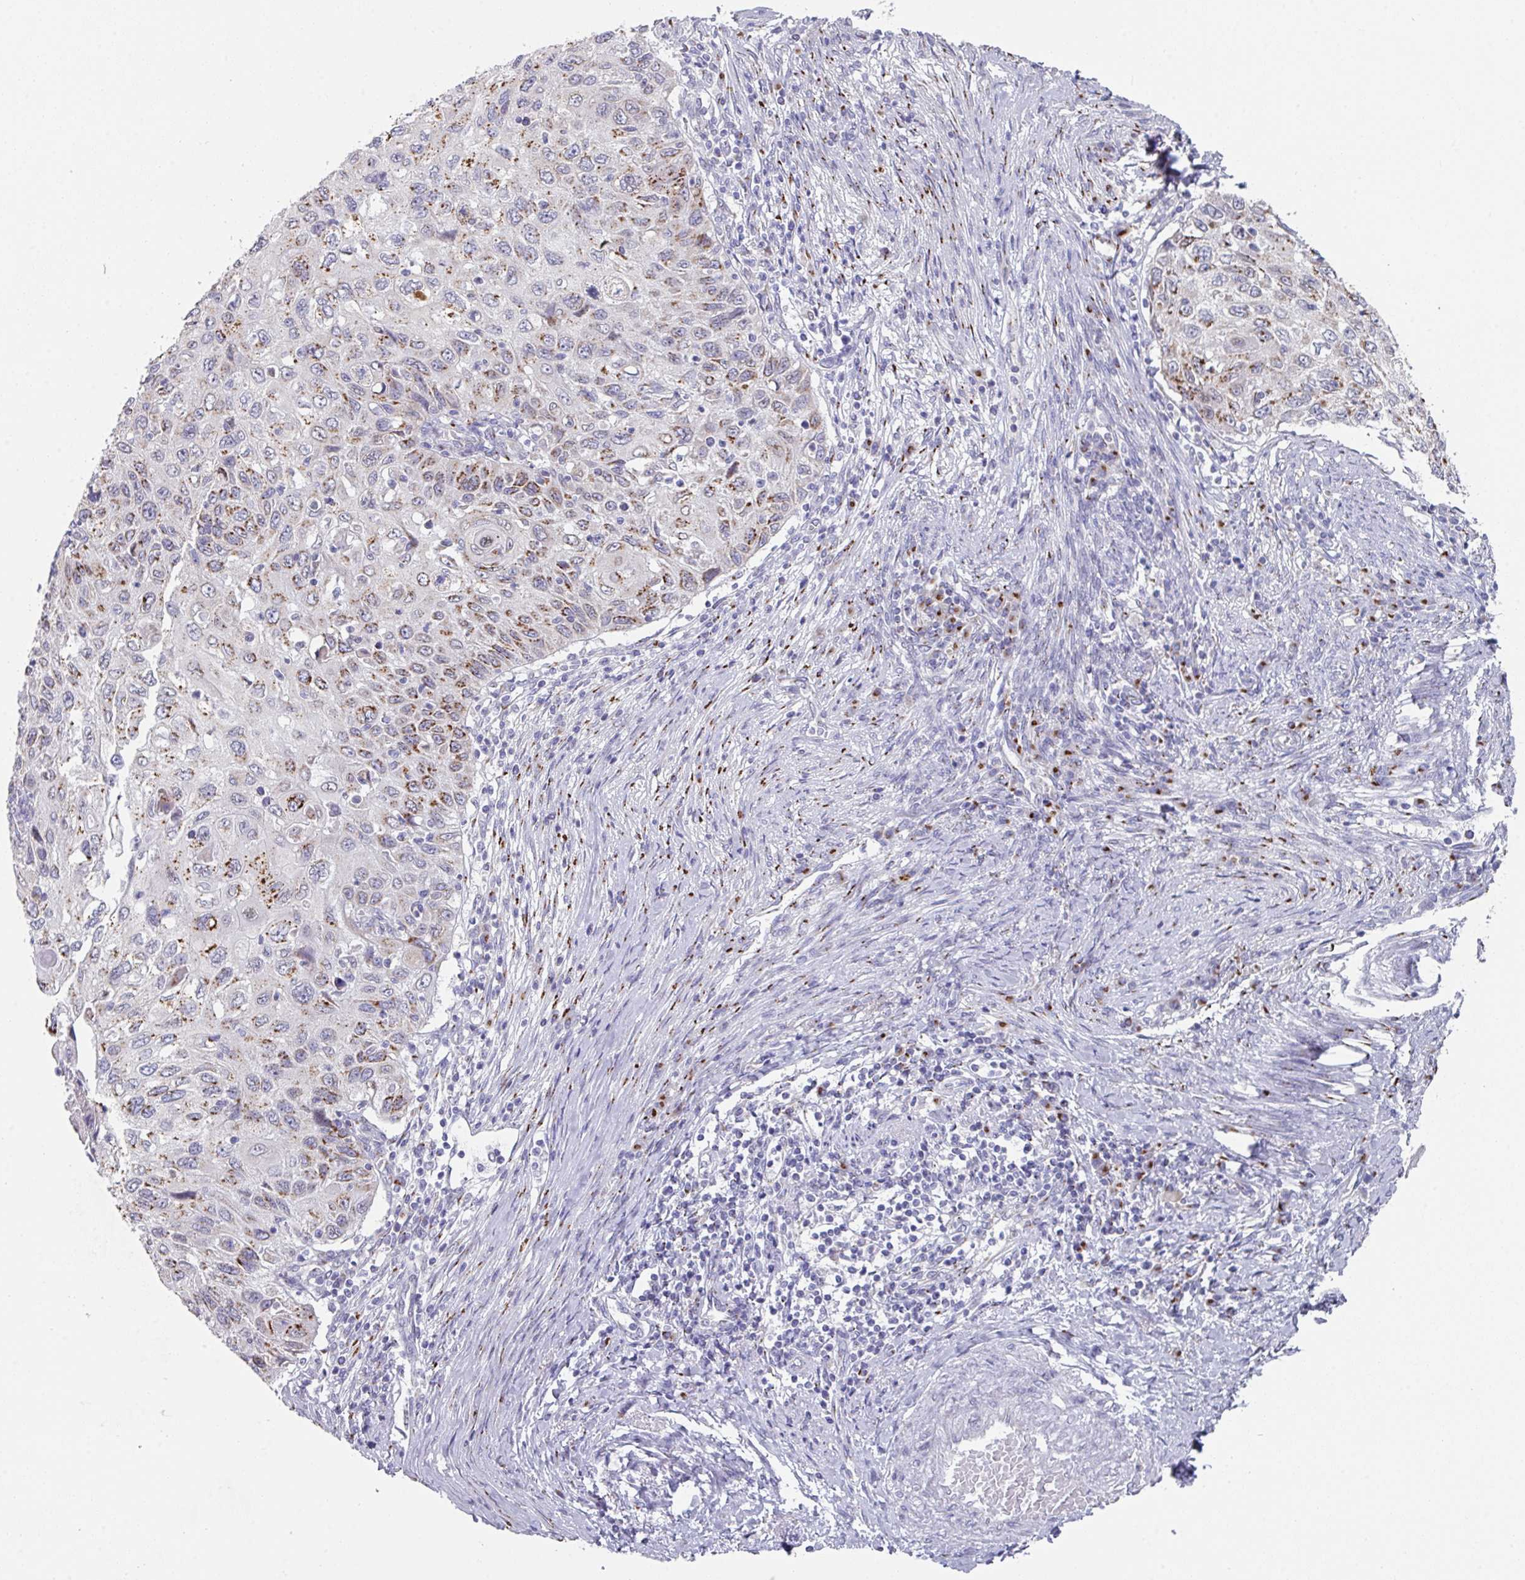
{"staining": {"intensity": "moderate", "quantity": "25%-75%", "location": "cytoplasmic/membranous"}, "tissue": "cervical cancer", "cell_type": "Tumor cells", "image_type": "cancer", "snomed": [{"axis": "morphology", "description": "Squamous cell carcinoma, NOS"}, {"axis": "topography", "description": "Cervix"}], "caption": "Brown immunohistochemical staining in cervical cancer (squamous cell carcinoma) reveals moderate cytoplasmic/membranous positivity in approximately 25%-75% of tumor cells.", "gene": "VKORC1L1", "patient": {"sex": "female", "age": 70}}